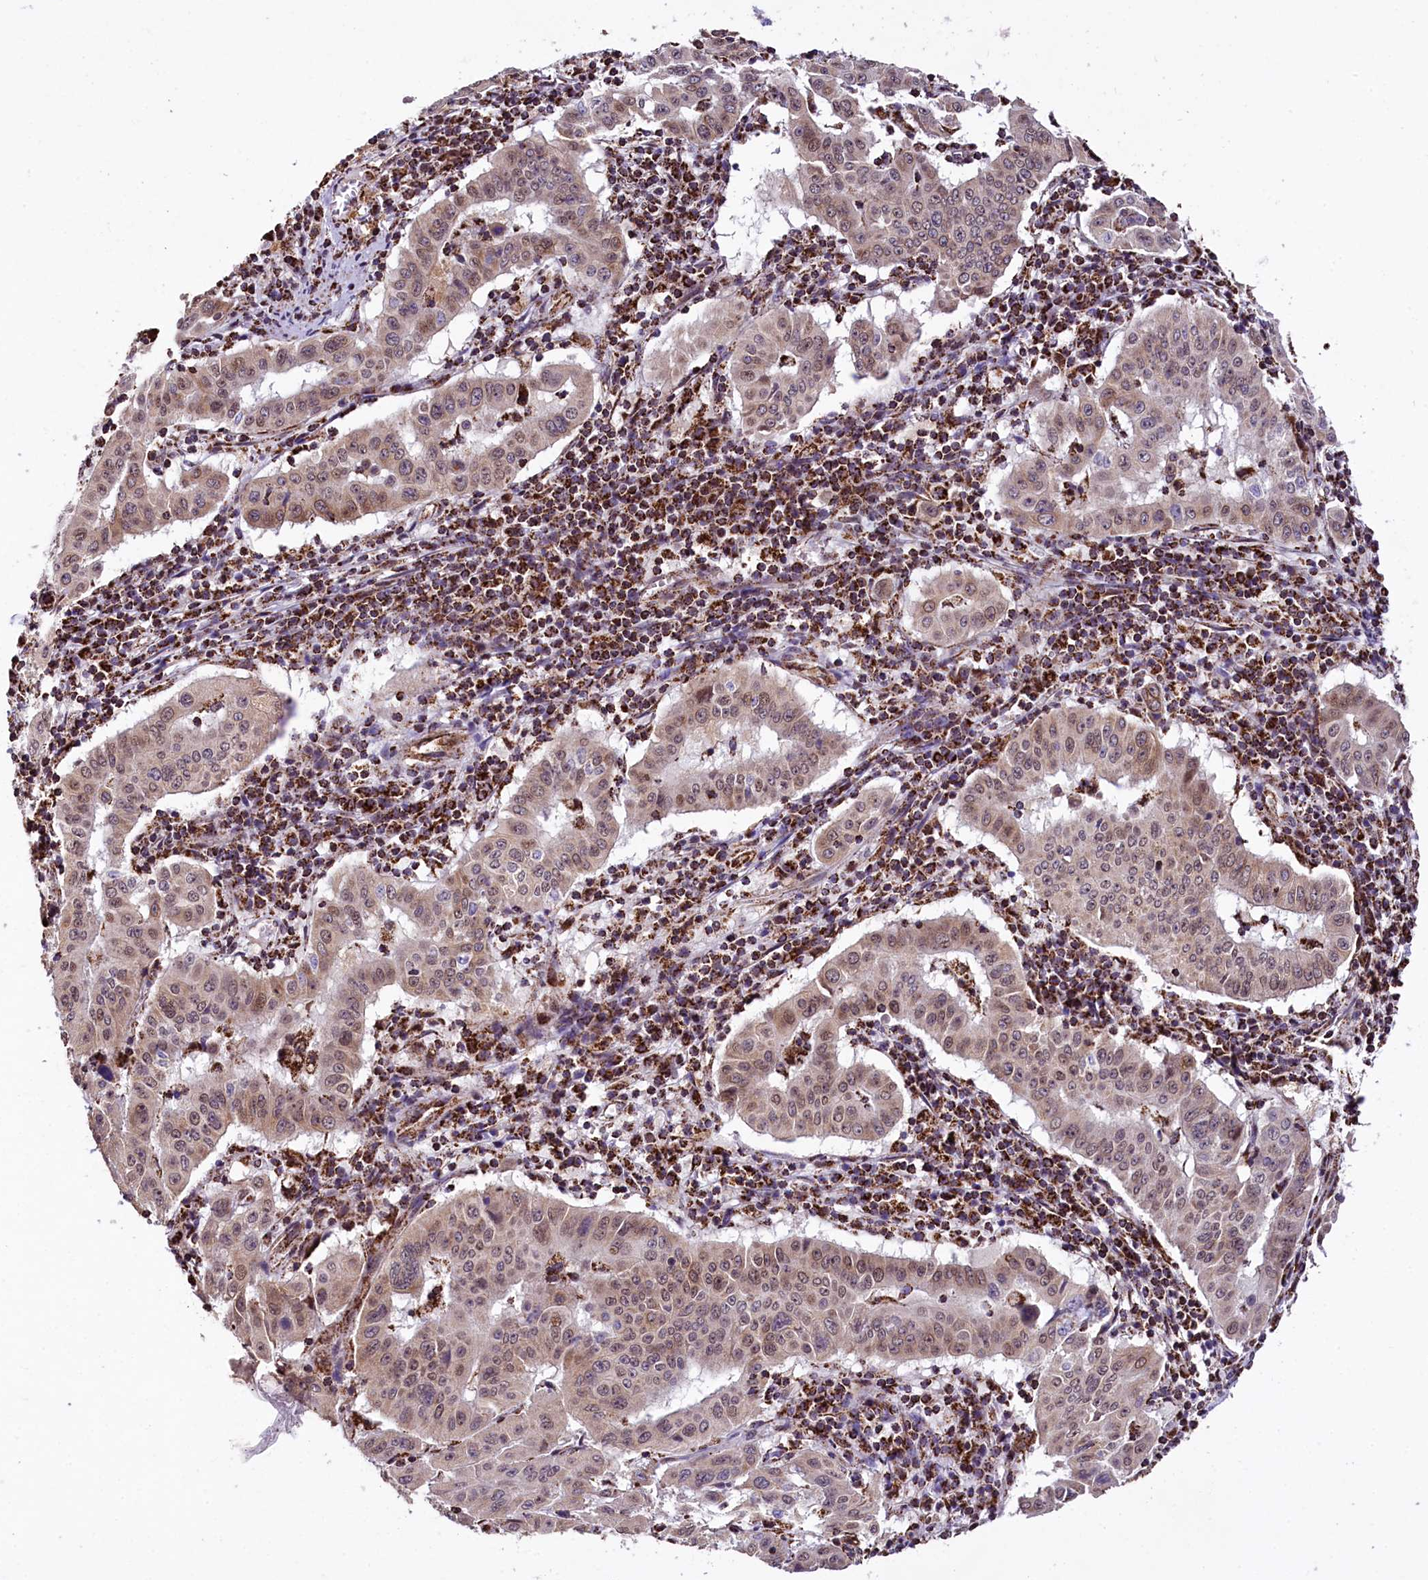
{"staining": {"intensity": "weak", "quantity": "<25%", "location": "cytoplasmic/membranous,nuclear"}, "tissue": "pancreatic cancer", "cell_type": "Tumor cells", "image_type": "cancer", "snomed": [{"axis": "morphology", "description": "Adenocarcinoma, NOS"}, {"axis": "topography", "description": "Pancreas"}], "caption": "Immunohistochemical staining of human pancreatic adenocarcinoma exhibits no significant positivity in tumor cells.", "gene": "KLC2", "patient": {"sex": "male", "age": 63}}